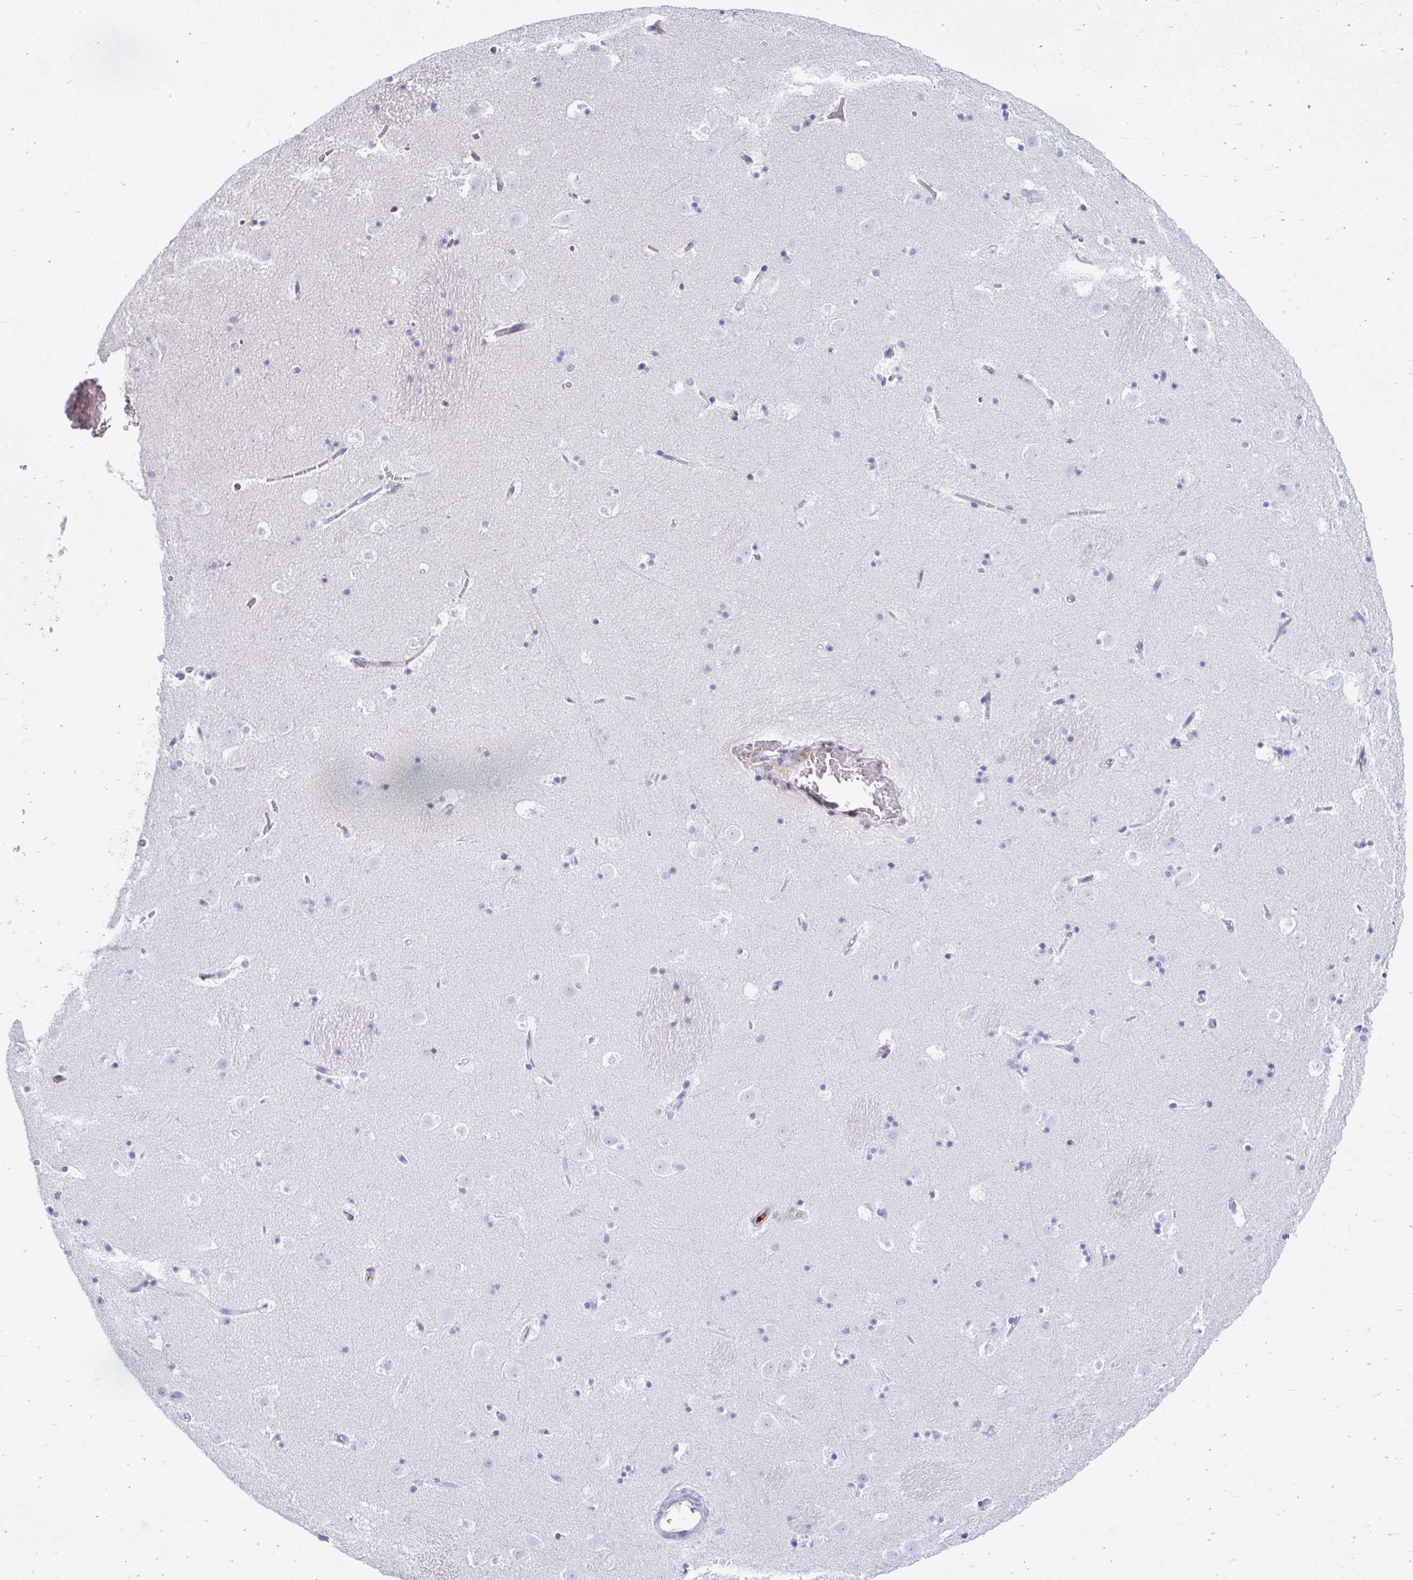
{"staining": {"intensity": "negative", "quantity": "none", "location": "none"}, "tissue": "caudate", "cell_type": "Glial cells", "image_type": "normal", "snomed": [{"axis": "morphology", "description": "Normal tissue, NOS"}, {"axis": "topography", "description": "Lateral ventricle wall"}], "caption": "IHC image of unremarkable caudate: human caudate stained with DAB exhibits no significant protein positivity in glial cells.", "gene": "SMIM9", "patient": {"sex": "male", "age": 37}}